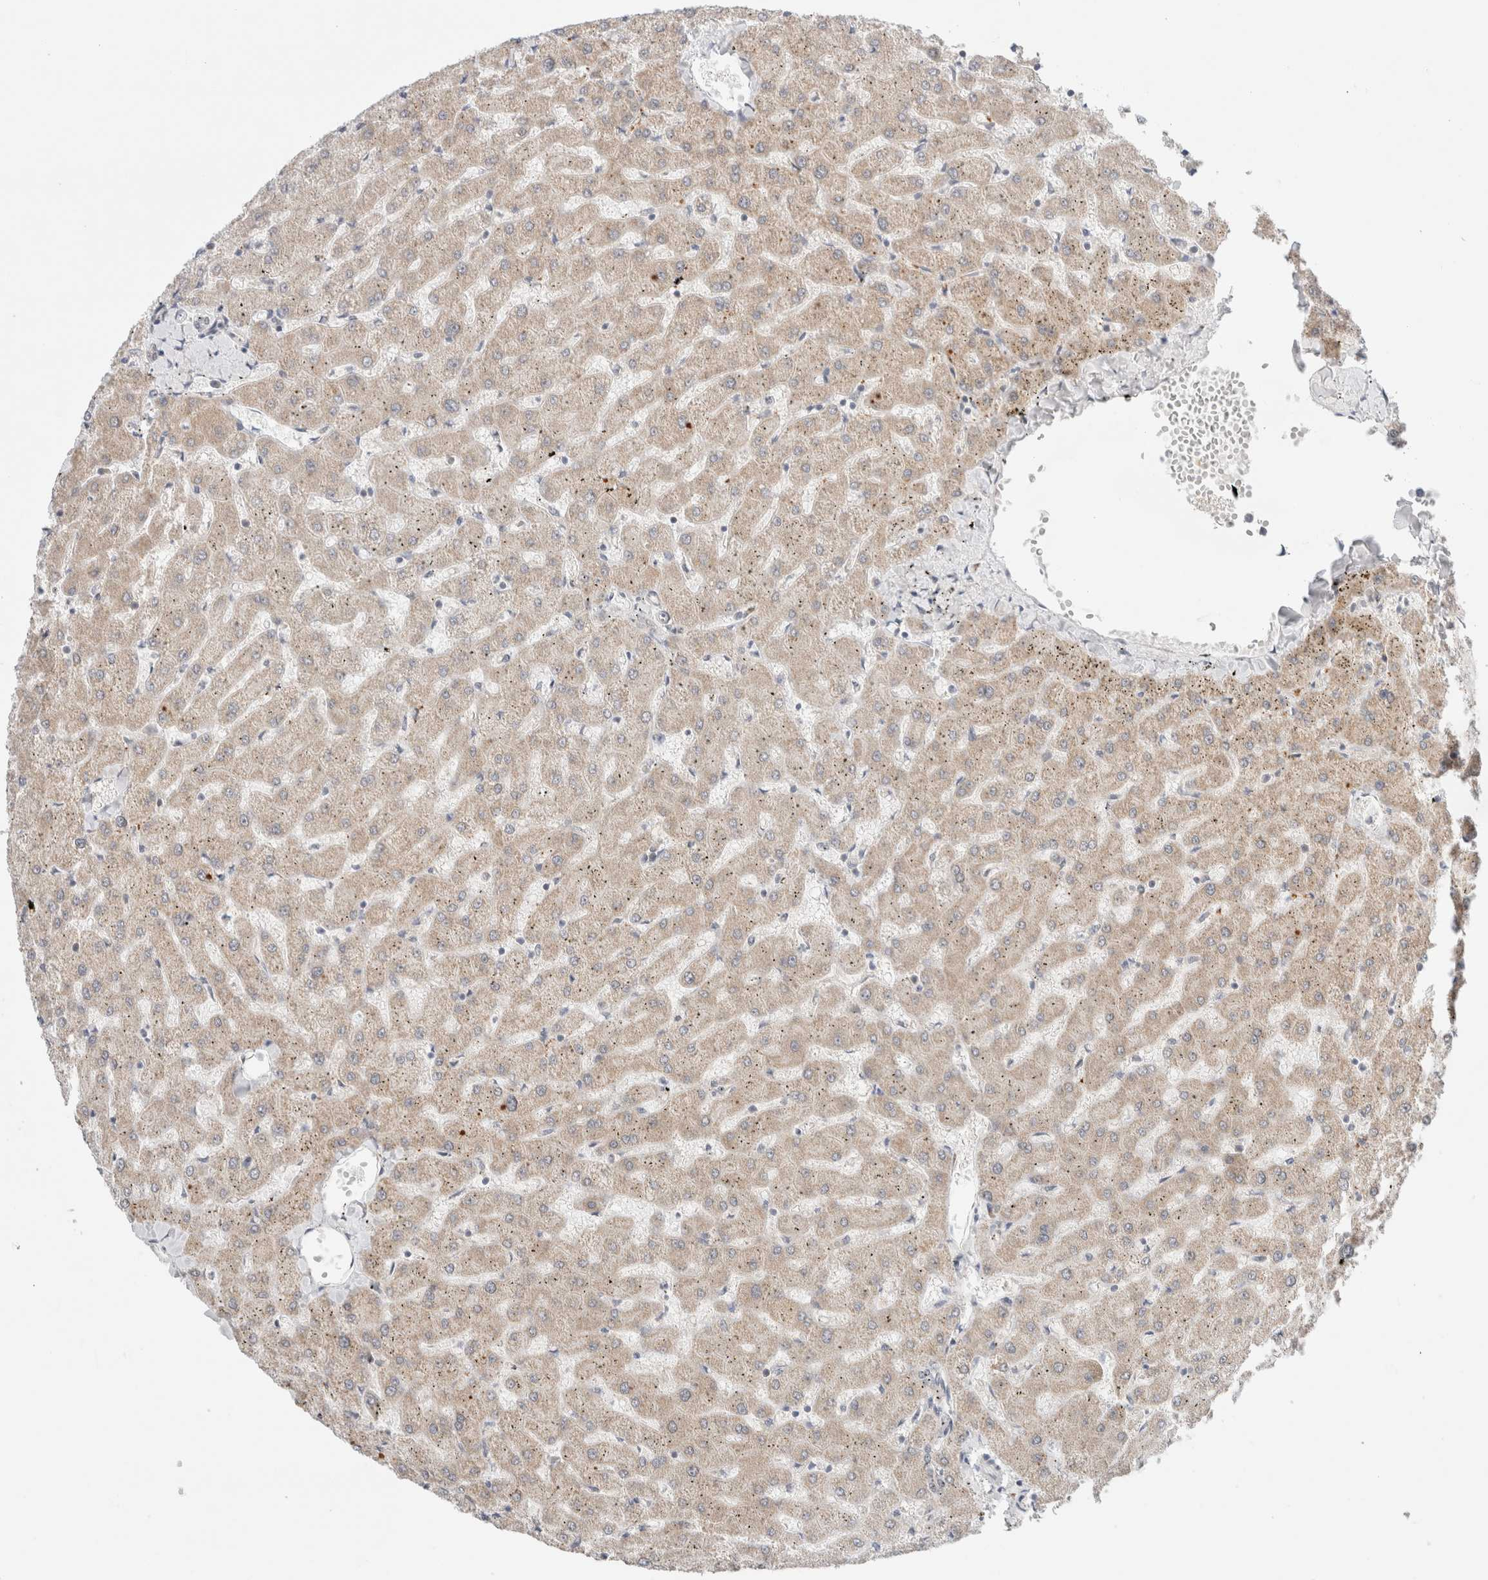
{"staining": {"intensity": "negative", "quantity": "none", "location": "none"}, "tissue": "liver", "cell_type": "Cholangiocytes", "image_type": "normal", "snomed": [{"axis": "morphology", "description": "Normal tissue, NOS"}, {"axis": "topography", "description": "Liver"}], "caption": "Cholangiocytes show no significant expression in unremarkable liver. (Brightfield microscopy of DAB (3,3'-diaminobenzidine) immunohistochemistry at high magnification).", "gene": "ERI3", "patient": {"sex": "female", "age": 63}}